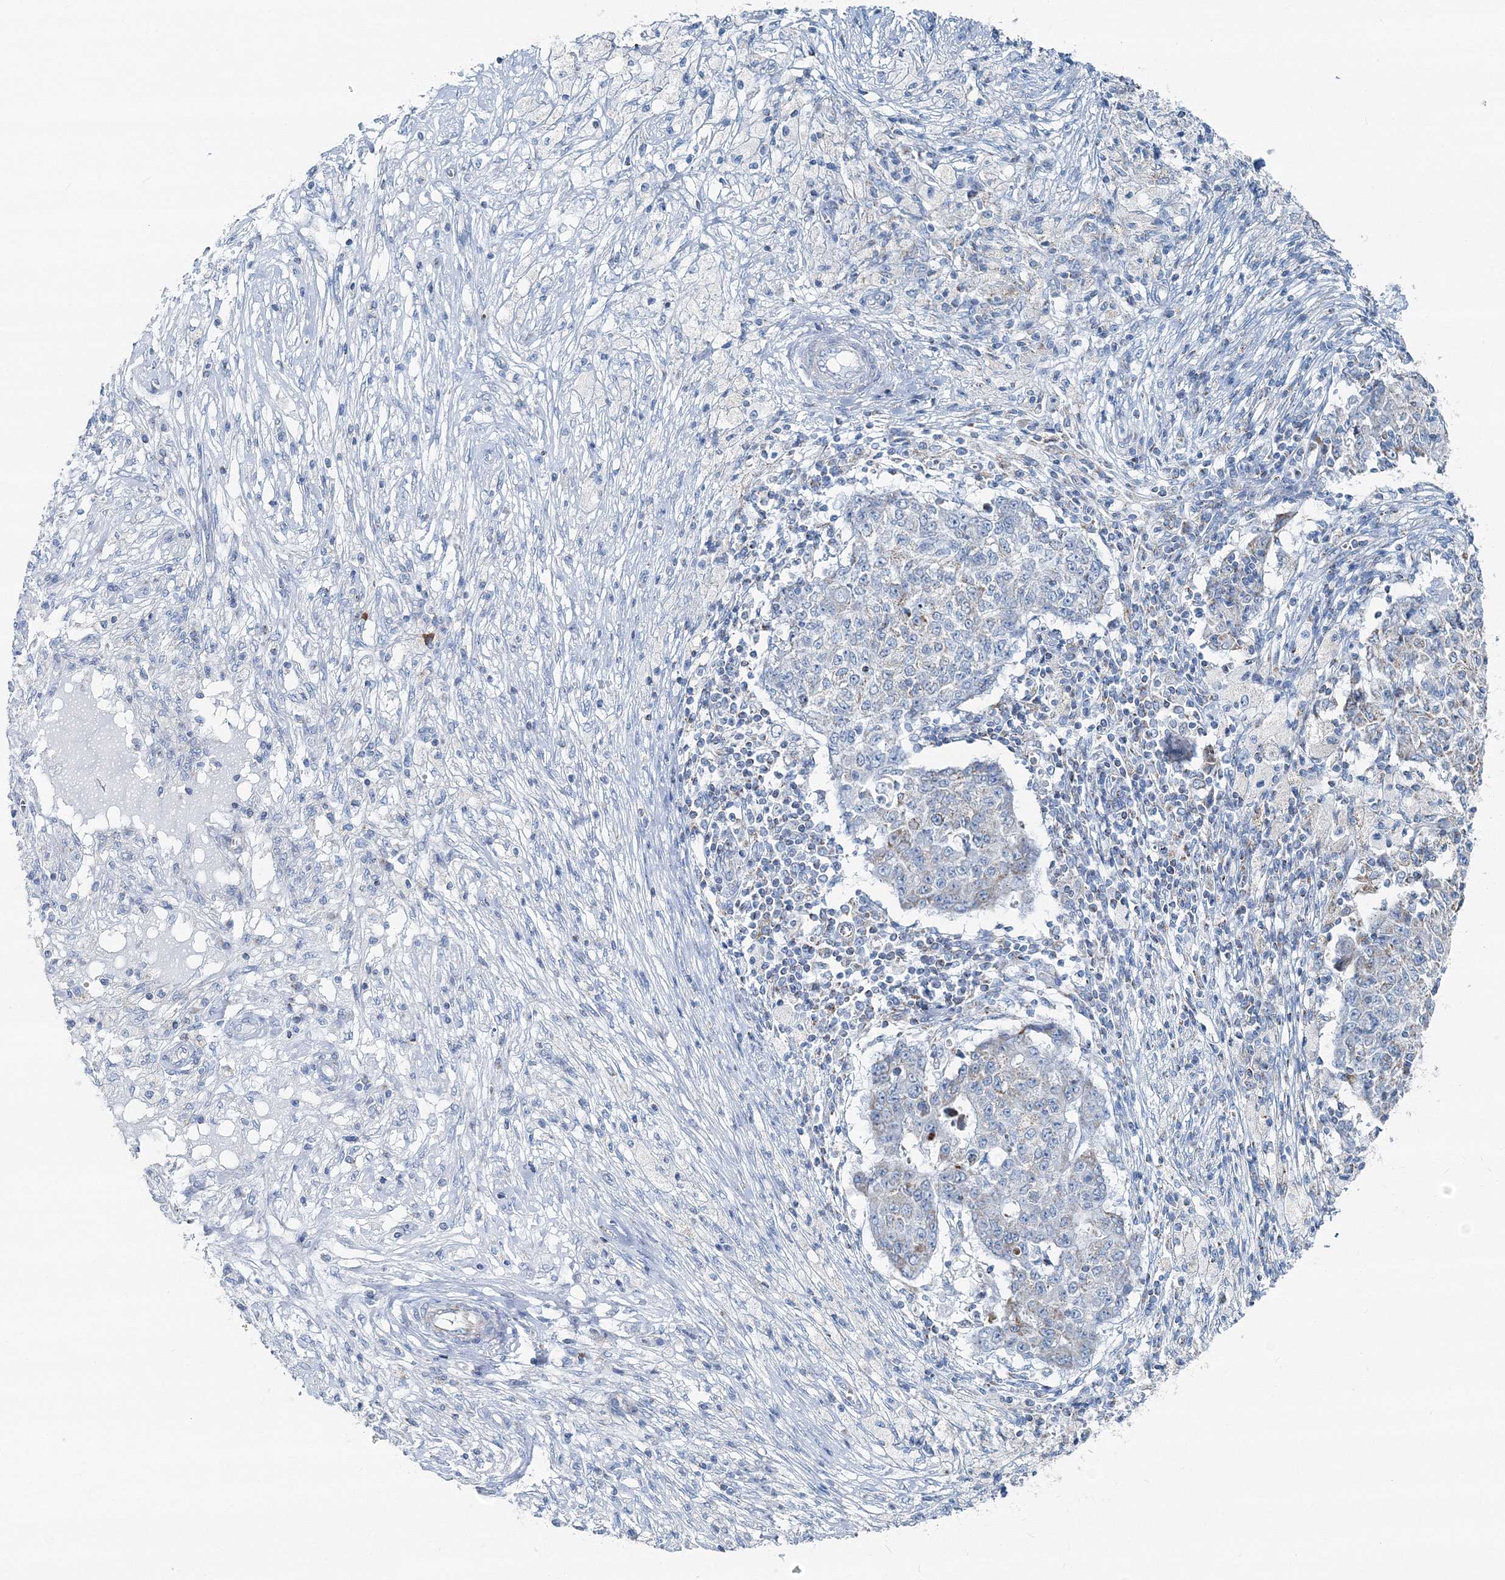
{"staining": {"intensity": "negative", "quantity": "none", "location": "none"}, "tissue": "ovarian cancer", "cell_type": "Tumor cells", "image_type": "cancer", "snomed": [{"axis": "morphology", "description": "Carcinoma, endometroid"}, {"axis": "topography", "description": "Ovary"}], "caption": "This is an immunohistochemistry micrograph of human ovarian cancer. There is no expression in tumor cells.", "gene": "GABARAPL2", "patient": {"sex": "female", "age": 42}}